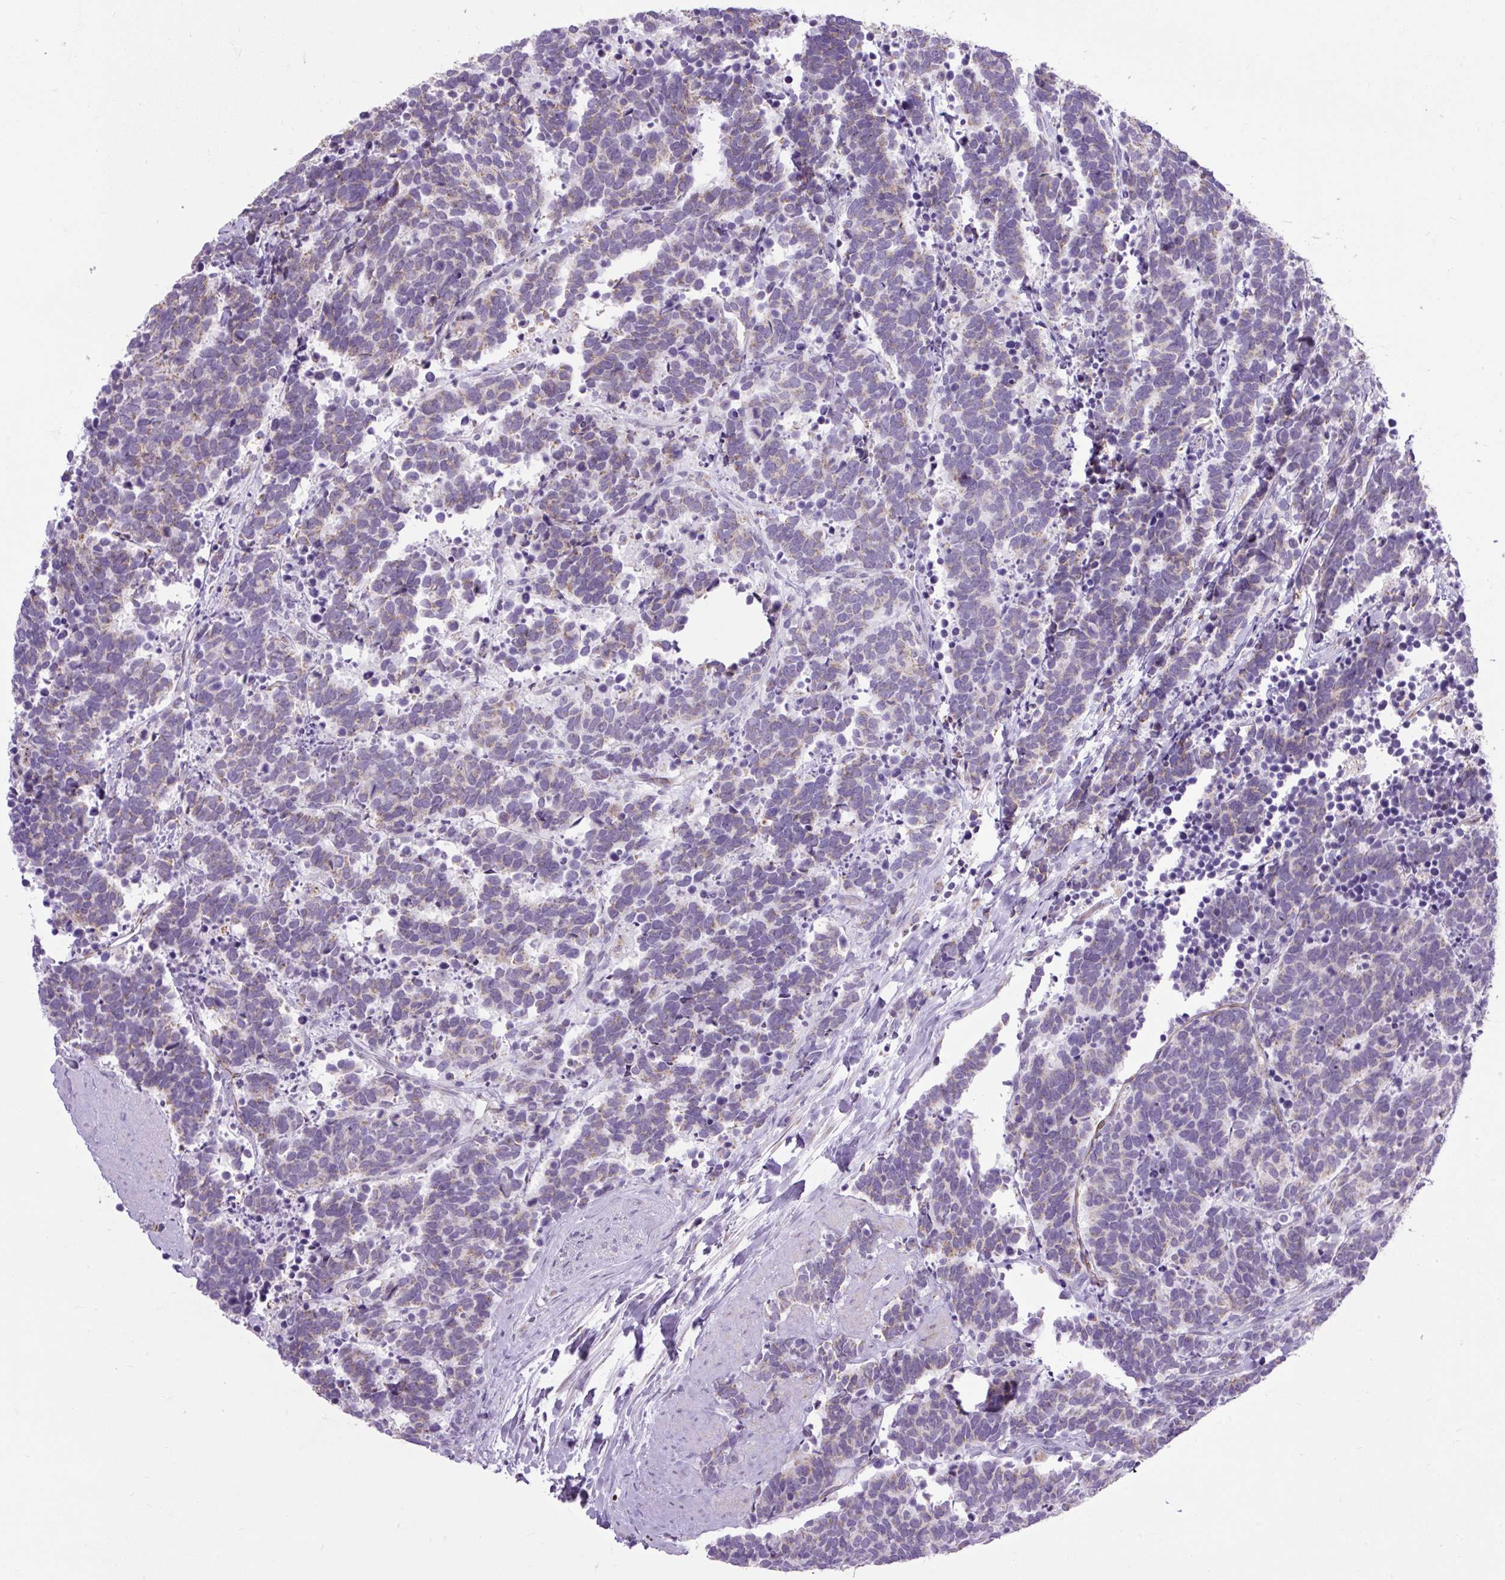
{"staining": {"intensity": "negative", "quantity": "none", "location": "none"}, "tissue": "carcinoid", "cell_type": "Tumor cells", "image_type": "cancer", "snomed": [{"axis": "morphology", "description": "Carcinoma, NOS"}, {"axis": "morphology", "description": "Carcinoid, malignant, NOS"}, {"axis": "topography", "description": "Prostate"}], "caption": "Carcinoid (malignant) was stained to show a protein in brown. There is no significant positivity in tumor cells. The staining was performed using DAB to visualize the protein expression in brown, while the nuclei were stained in blue with hematoxylin (Magnification: 20x).", "gene": "RNASE10", "patient": {"sex": "male", "age": 57}}